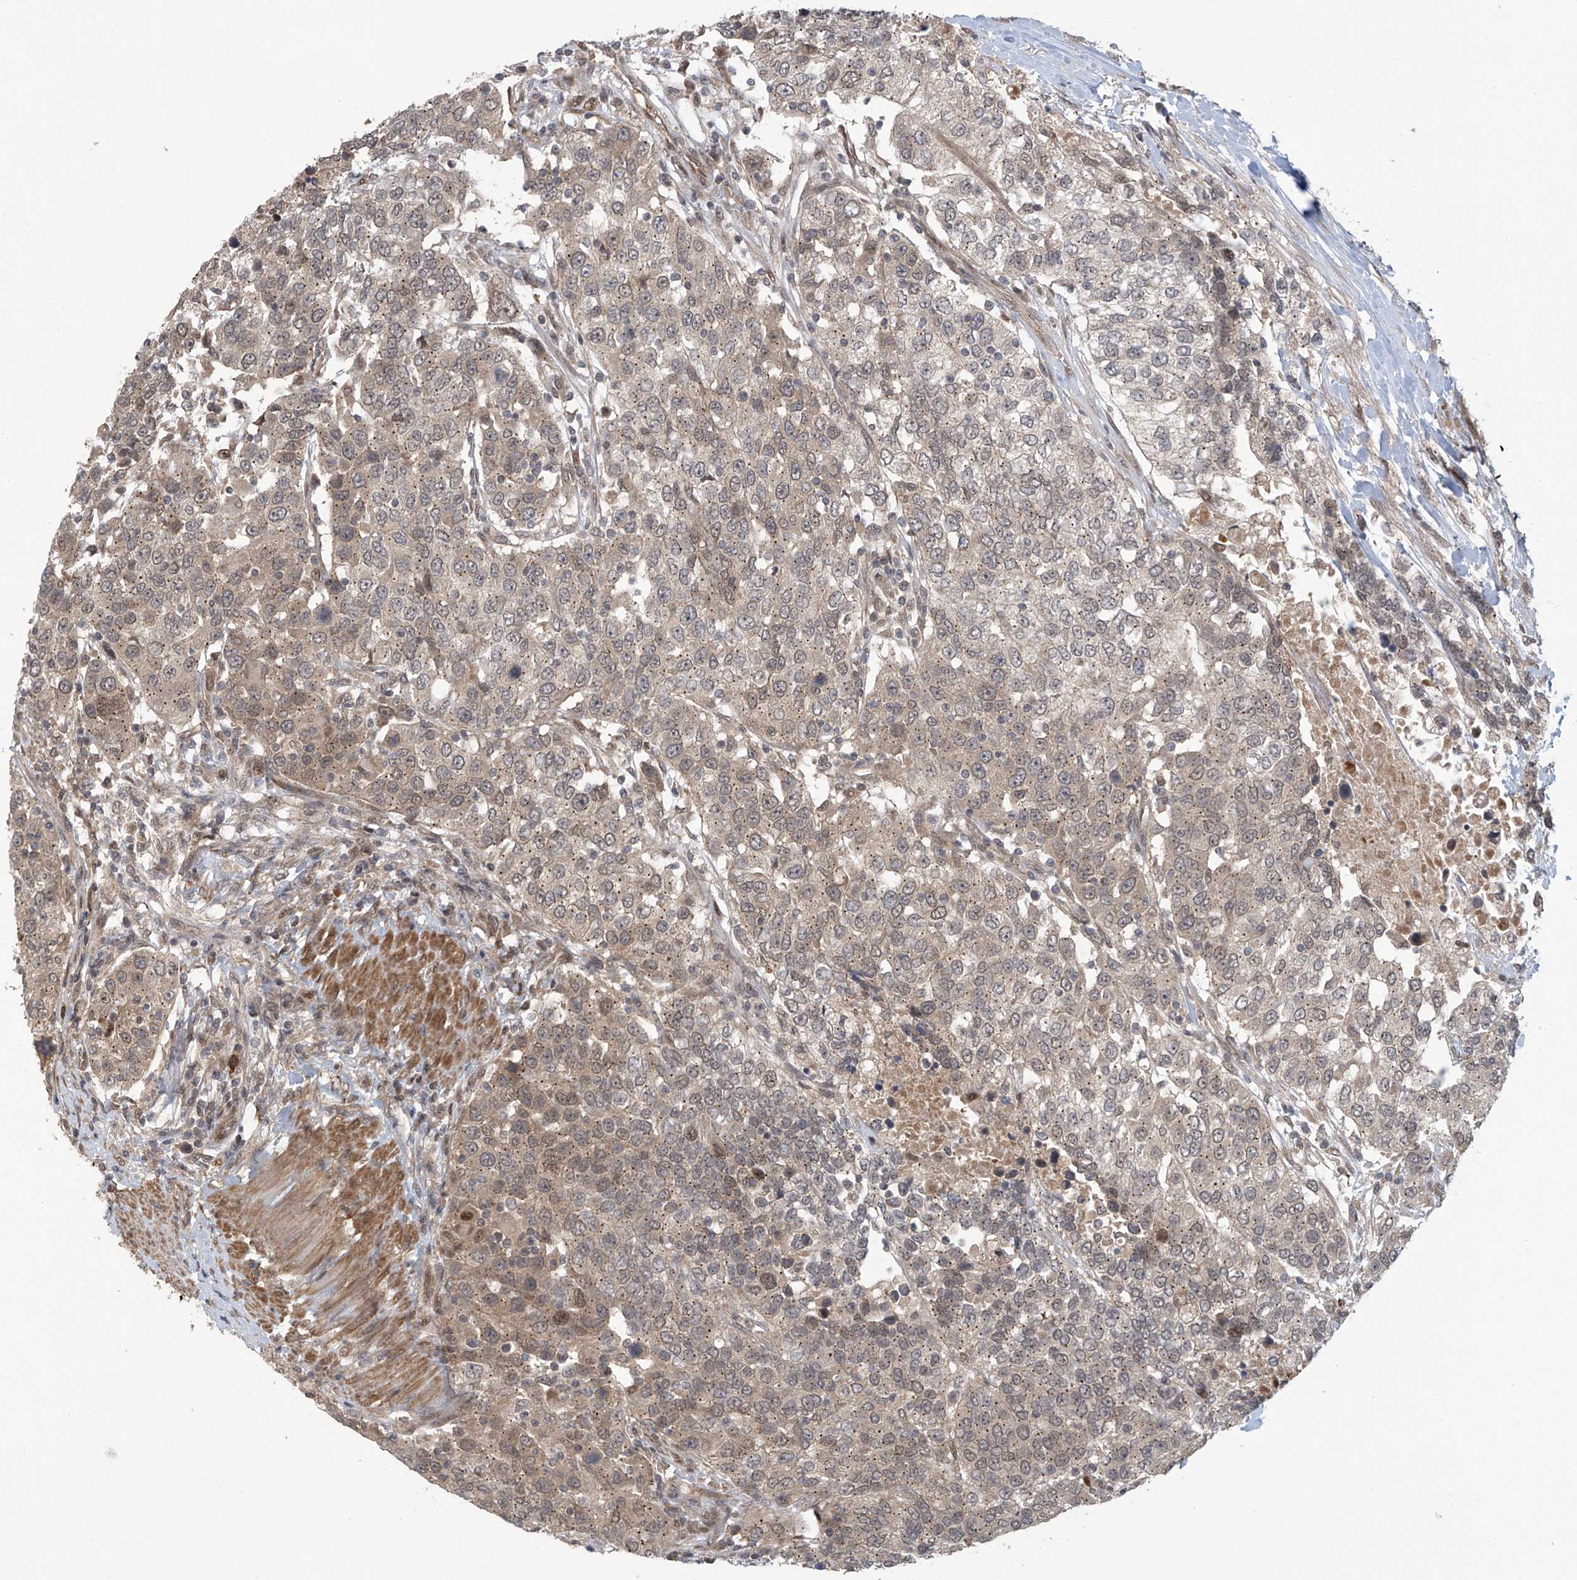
{"staining": {"intensity": "weak", "quantity": ">75%", "location": "cytoplasmic/membranous,nuclear"}, "tissue": "urothelial cancer", "cell_type": "Tumor cells", "image_type": "cancer", "snomed": [{"axis": "morphology", "description": "Urothelial carcinoma, High grade"}, {"axis": "topography", "description": "Urinary bladder"}], "caption": "Immunohistochemical staining of human urothelial cancer exhibits low levels of weak cytoplasmic/membranous and nuclear expression in approximately >75% of tumor cells.", "gene": "ABHD13", "patient": {"sex": "female", "age": 80}}